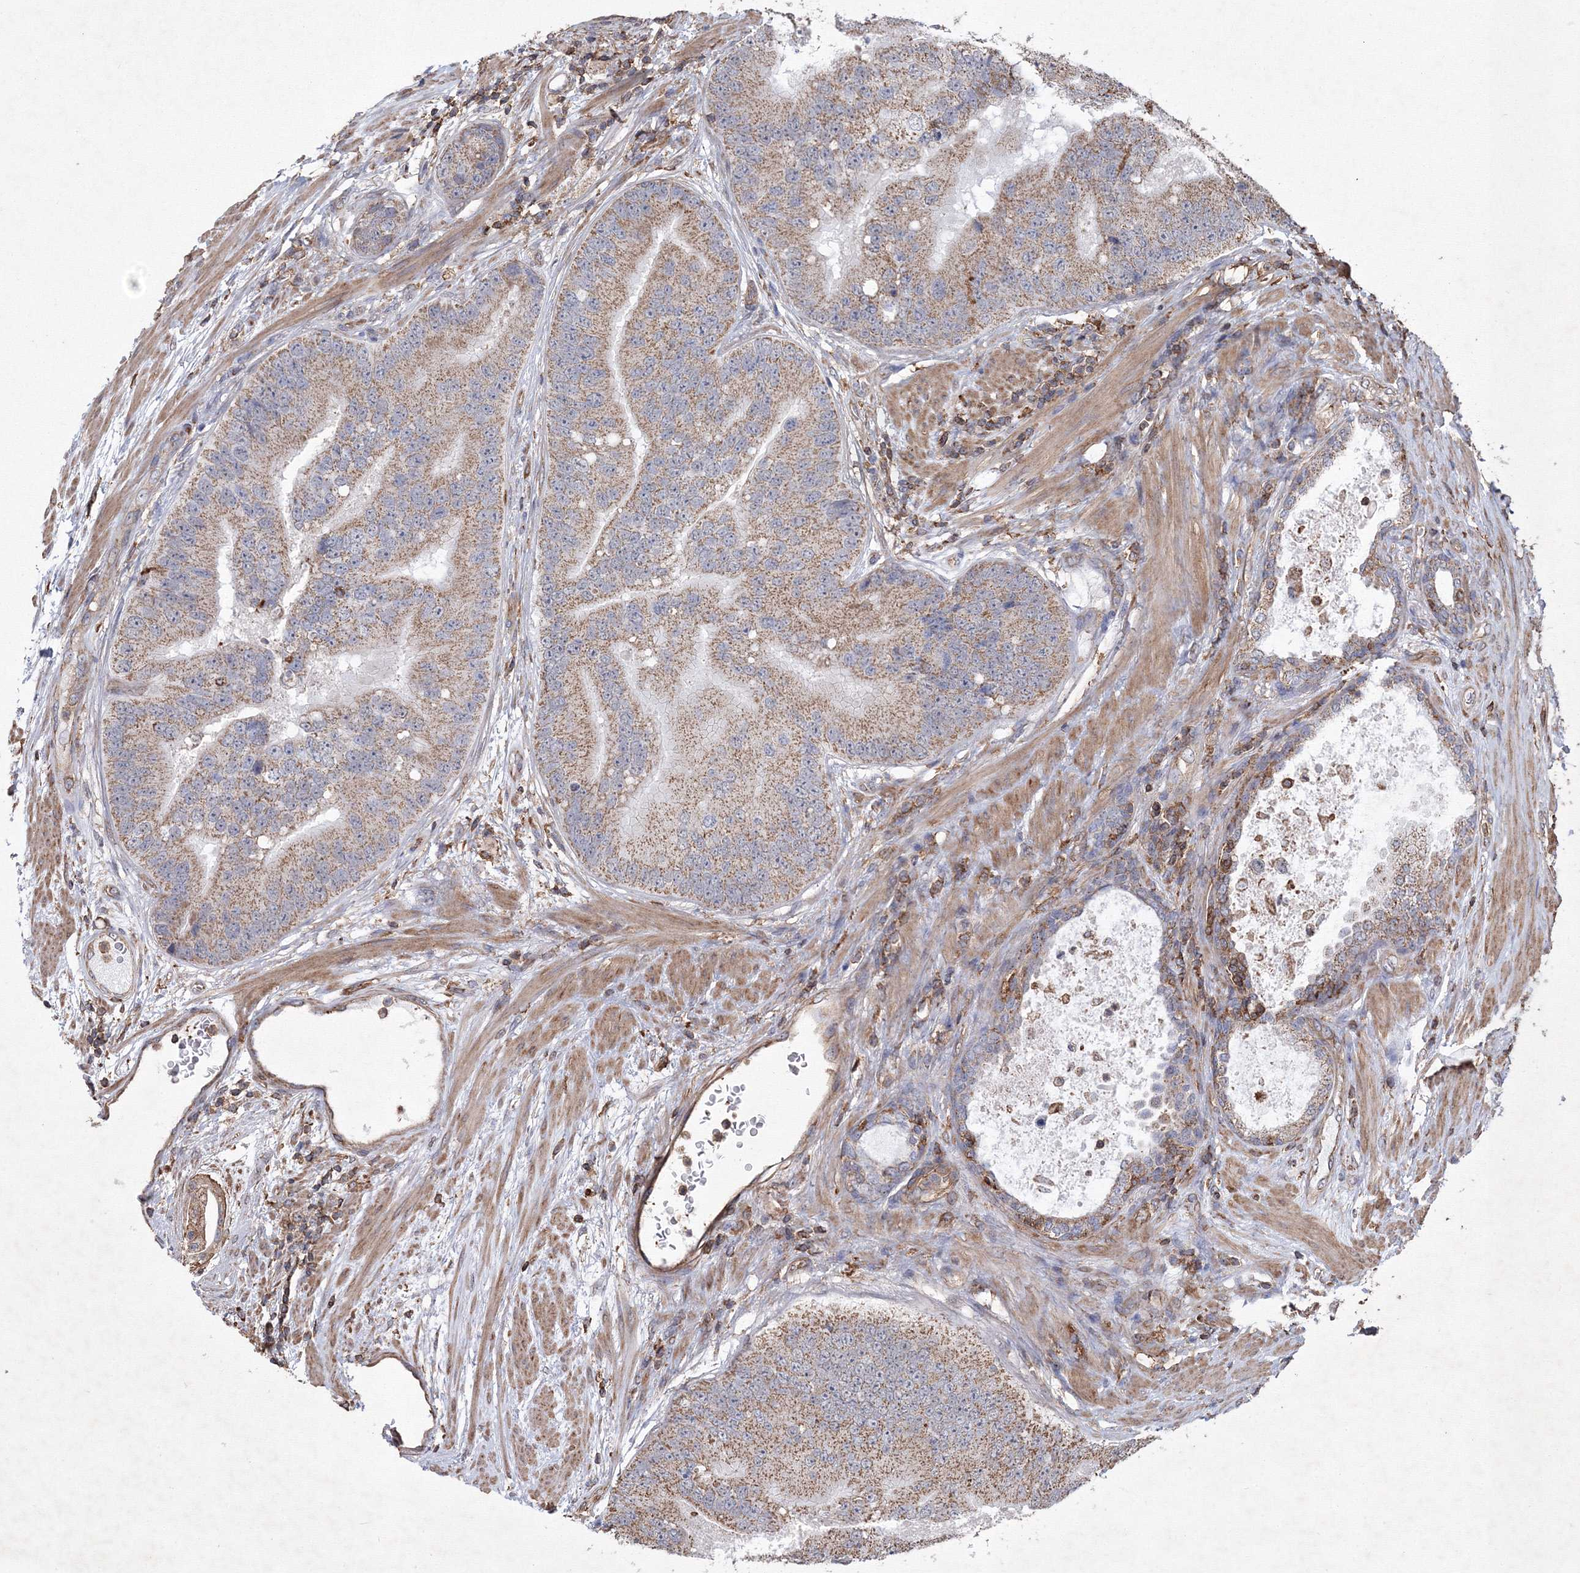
{"staining": {"intensity": "moderate", "quantity": ">75%", "location": "cytoplasmic/membranous"}, "tissue": "prostate cancer", "cell_type": "Tumor cells", "image_type": "cancer", "snomed": [{"axis": "morphology", "description": "Adenocarcinoma, High grade"}, {"axis": "topography", "description": "Prostate"}], "caption": "Protein analysis of prostate high-grade adenocarcinoma tissue displays moderate cytoplasmic/membranous positivity in about >75% of tumor cells.", "gene": "TMEM139", "patient": {"sex": "male", "age": 70}}